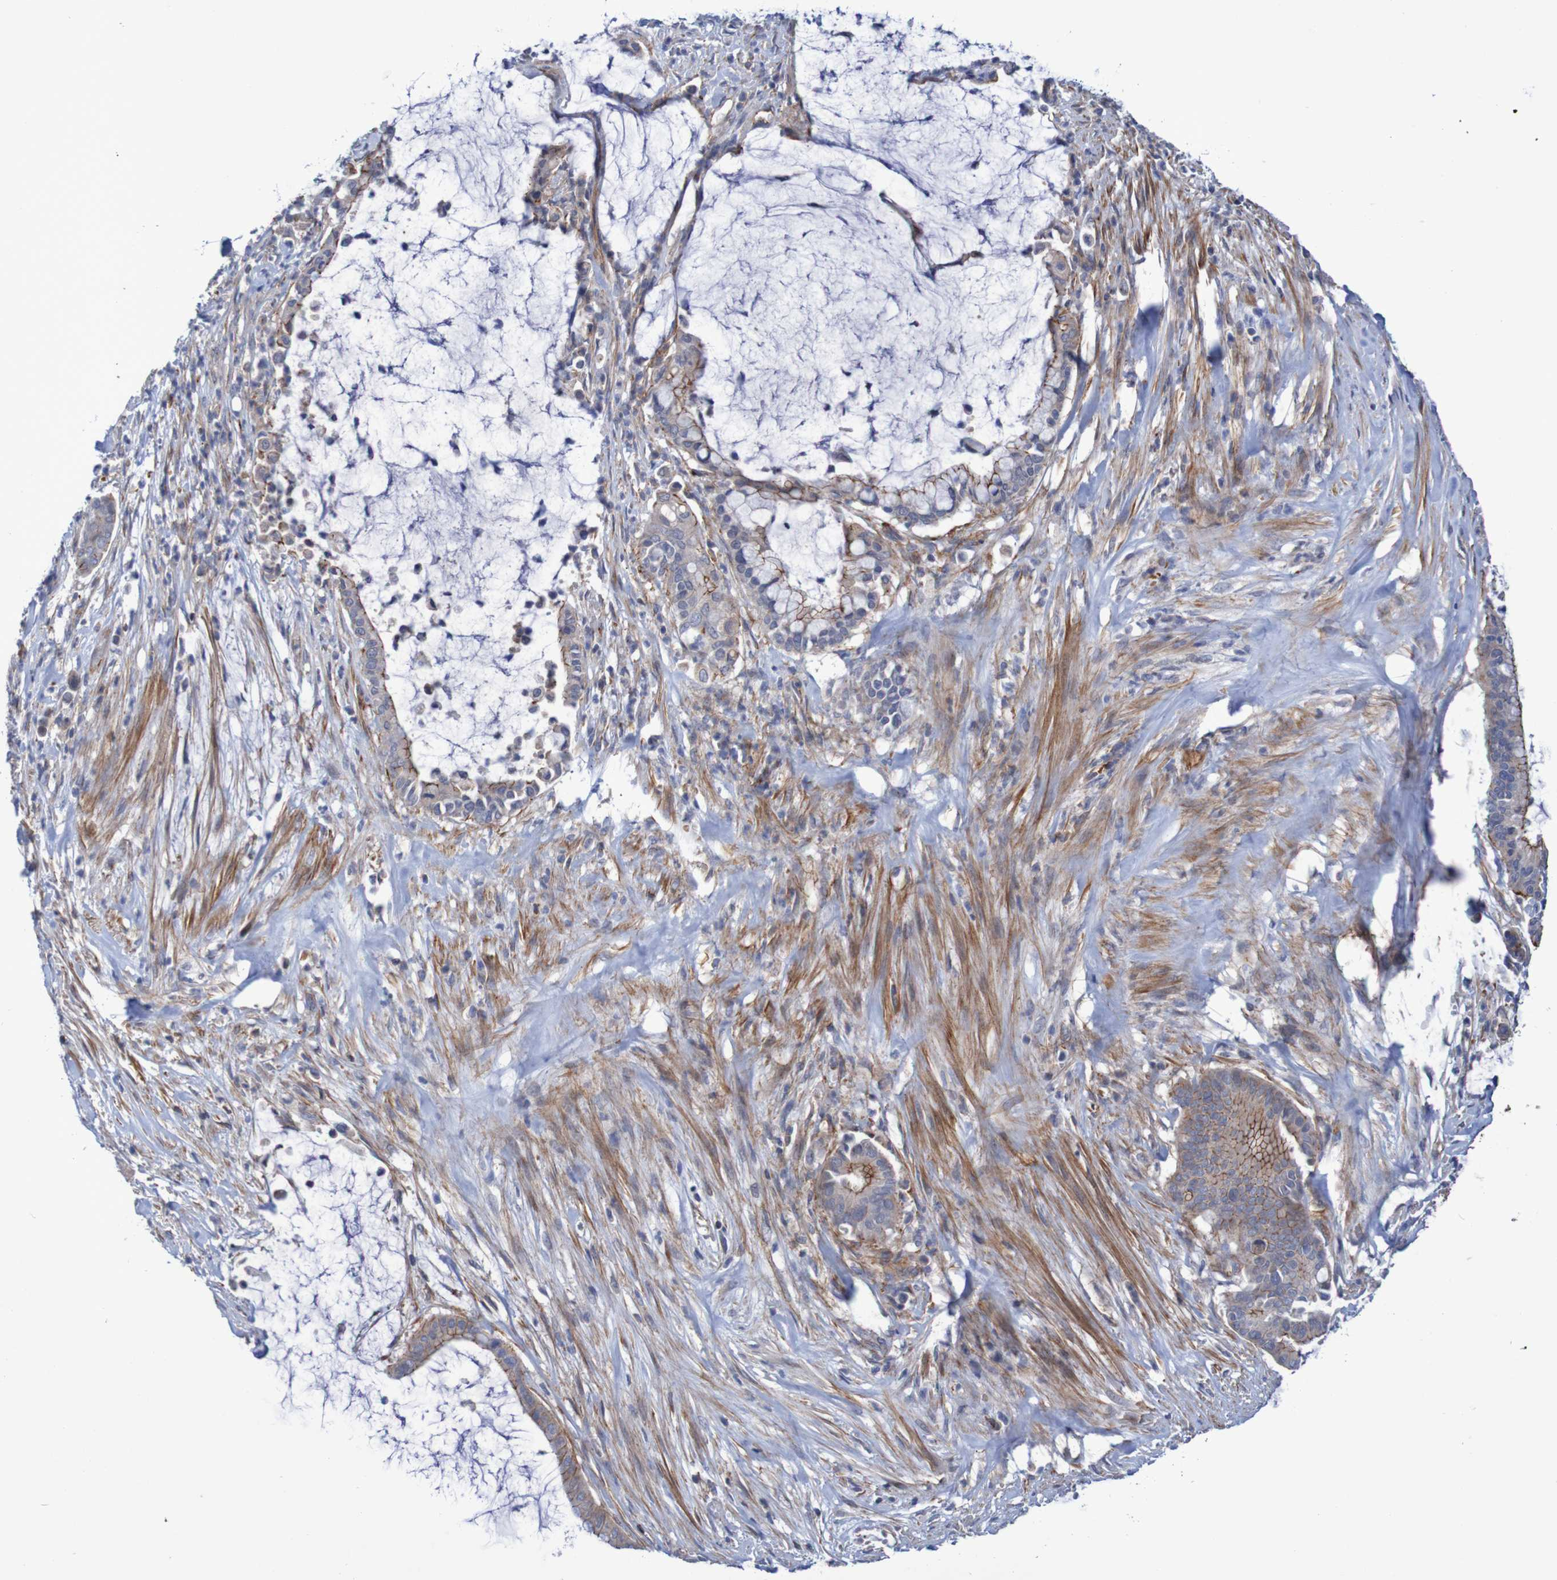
{"staining": {"intensity": "moderate", "quantity": "25%-75%", "location": "cytoplasmic/membranous"}, "tissue": "pancreatic cancer", "cell_type": "Tumor cells", "image_type": "cancer", "snomed": [{"axis": "morphology", "description": "Adenocarcinoma, NOS"}, {"axis": "topography", "description": "Pancreas"}], "caption": "Protein staining of pancreatic adenocarcinoma tissue exhibits moderate cytoplasmic/membranous expression in about 25%-75% of tumor cells.", "gene": "NECTIN2", "patient": {"sex": "male", "age": 41}}